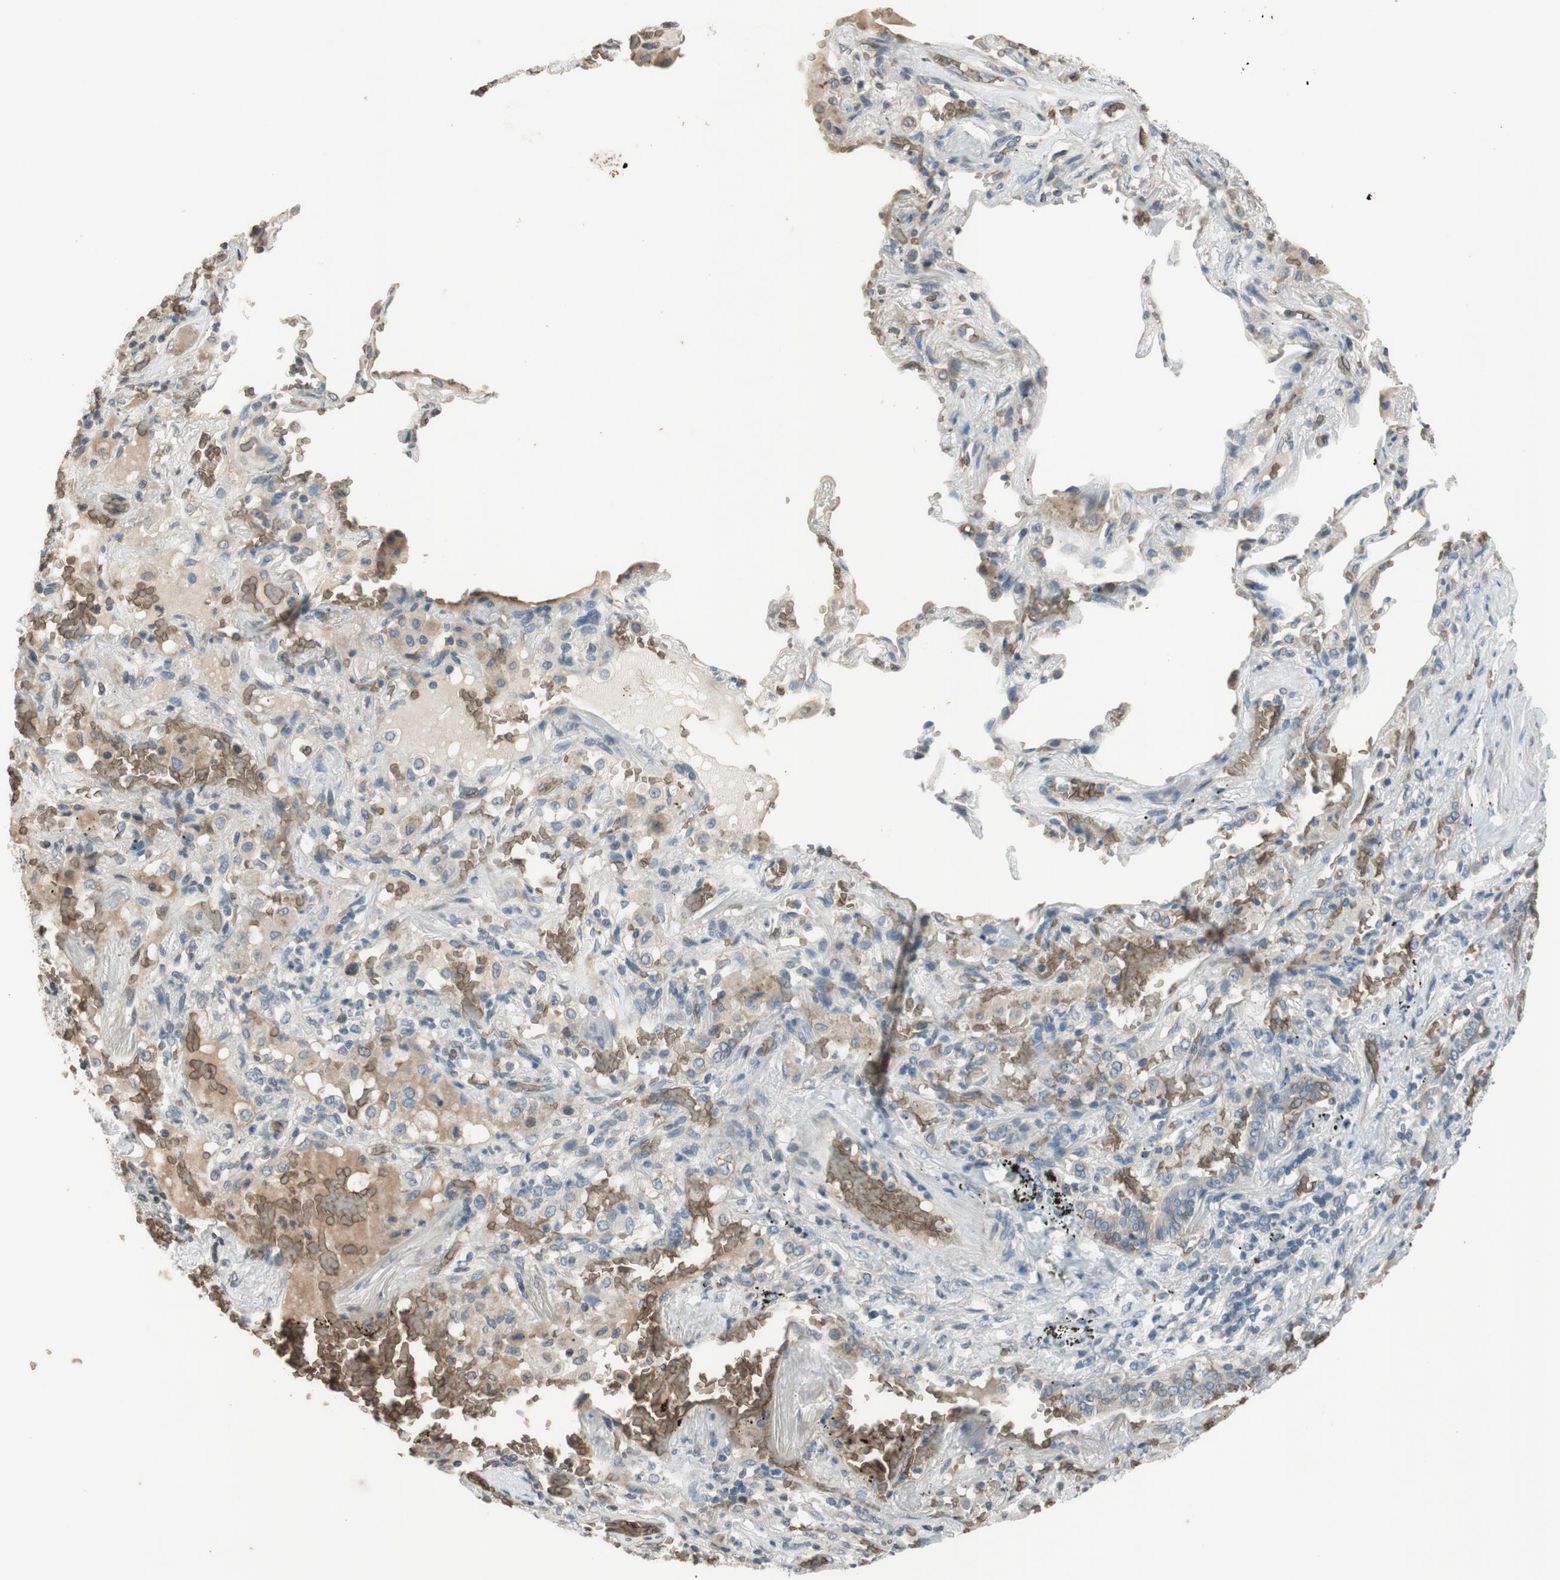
{"staining": {"intensity": "negative", "quantity": "none", "location": "none"}, "tissue": "lung cancer", "cell_type": "Tumor cells", "image_type": "cancer", "snomed": [{"axis": "morphology", "description": "Squamous cell carcinoma, NOS"}, {"axis": "topography", "description": "Lung"}], "caption": "Immunohistochemical staining of lung cancer (squamous cell carcinoma) exhibits no significant positivity in tumor cells.", "gene": "GYPC", "patient": {"sex": "male", "age": 57}}